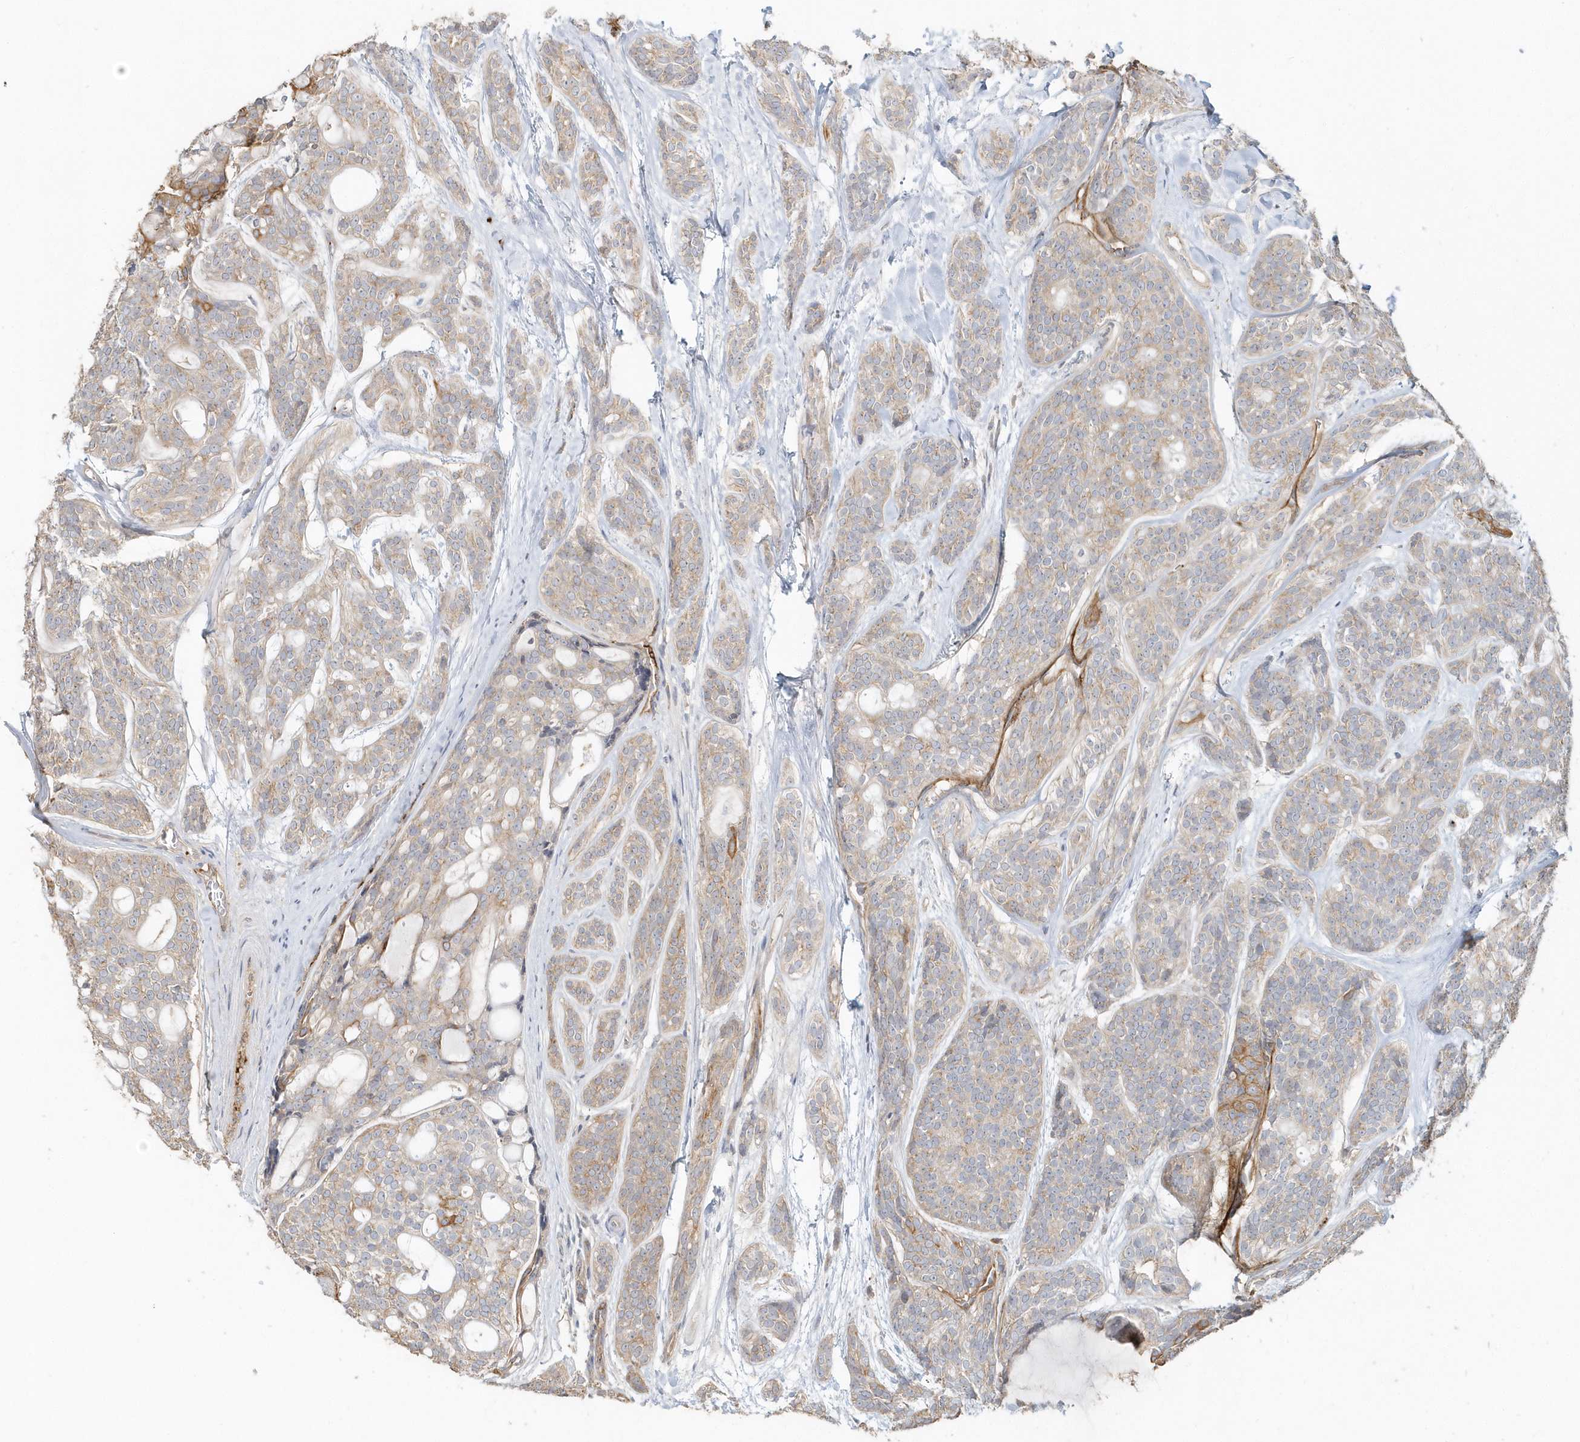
{"staining": {"intensity": "weak", "quantity": "<25%", "location": "cytoplasmic/membranous"}, "tissue": "head and neck cancer", "cell_type": "Tumor cells", "image_type": "cancer", "snomed": [{"axis": "morphology", "description": "Adenocarcinoma, NOS"}, {"axis": "topography", "description": "Head-Neck"}], "caption": "DAB (3,3'-diaminobenzidine) immunohistochemical staining of human adenocarcinoma (head and neck) shows no significant staining in tumor cells.", "gene": "MMRN1", "patient": {"sex": "male", "age": 66}}